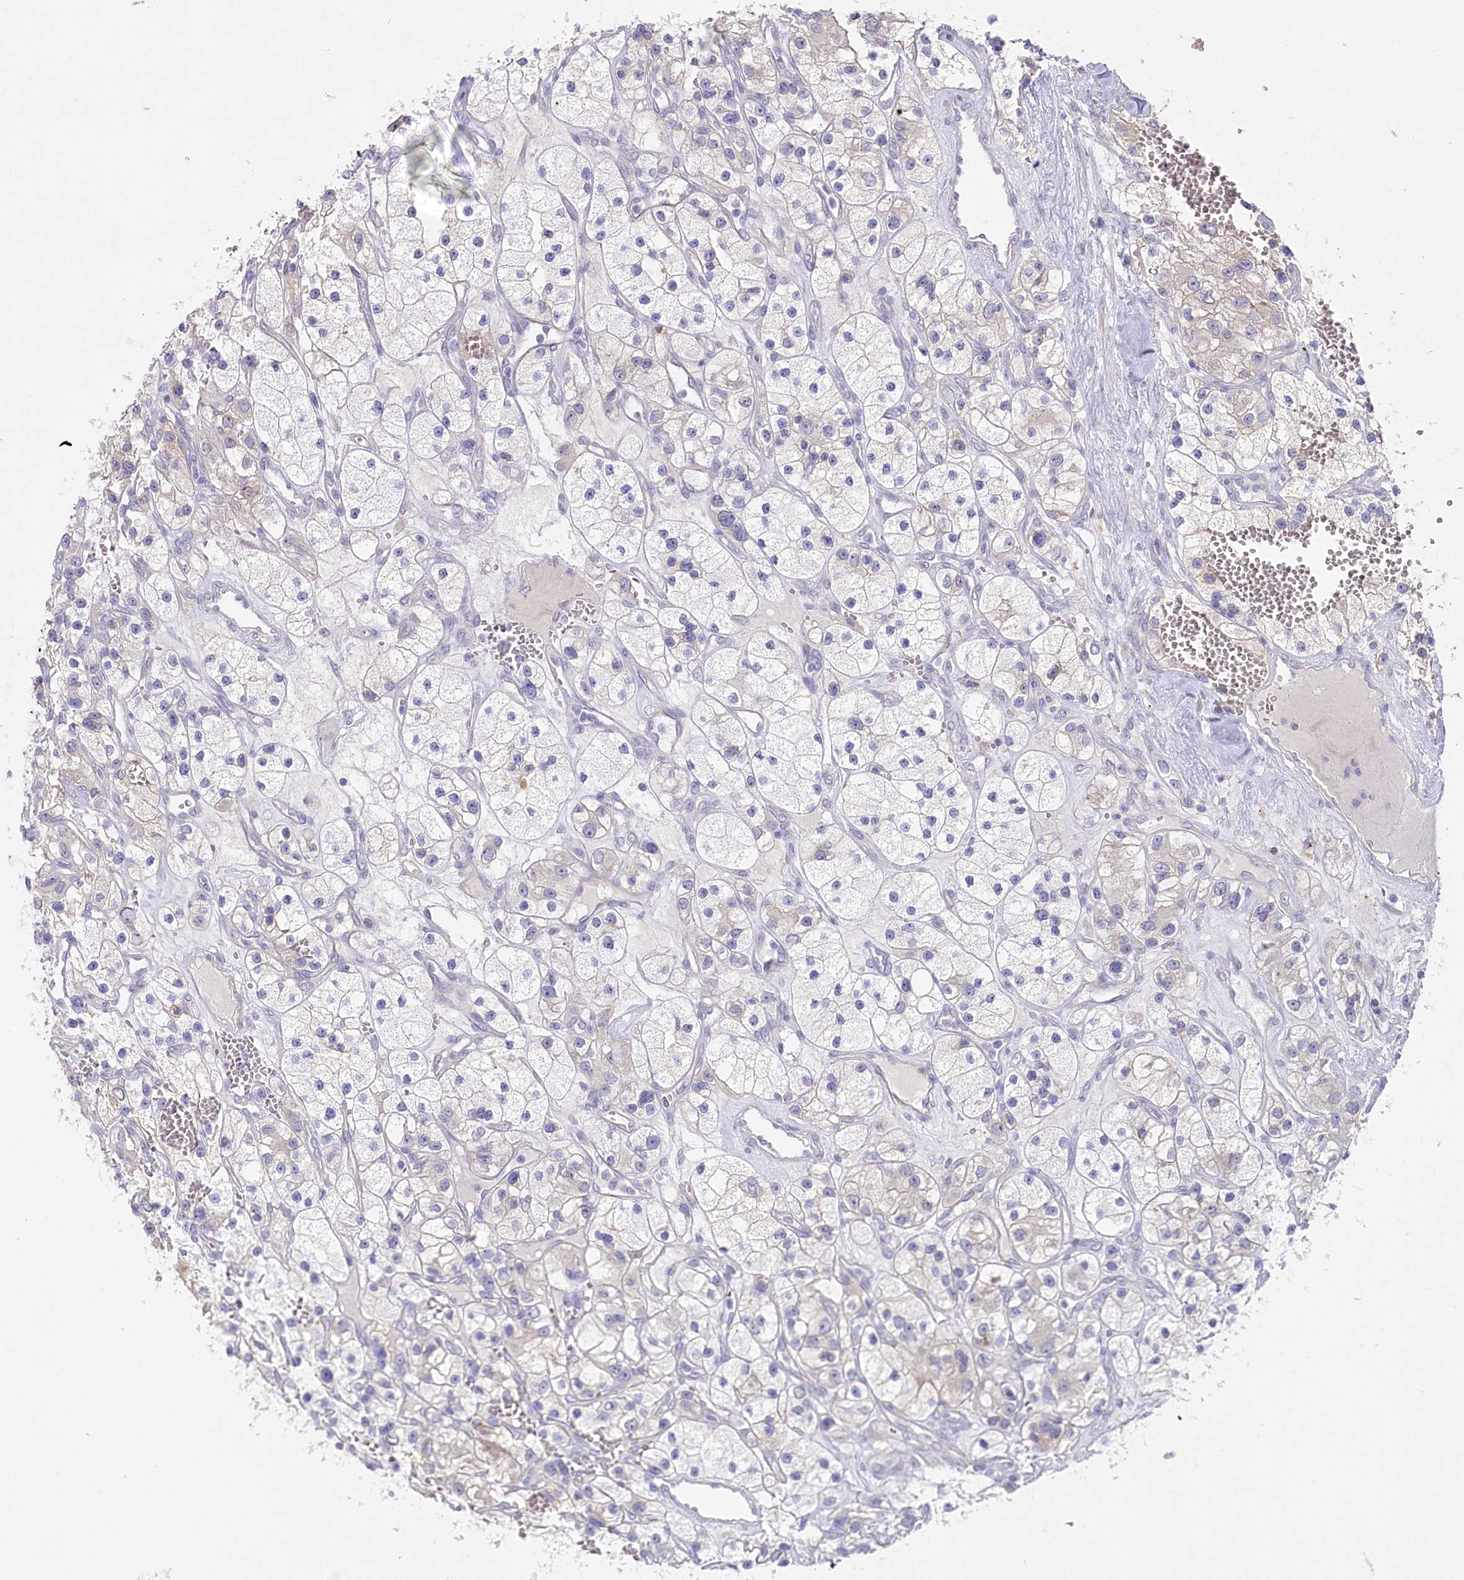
{"staining": {"intensity": "negative", "quantity": "none", "location": "none"}, "tissue": "renal cancer", "cell_type": "Tumor cells", "image_type": "cancer", "snomed": [{"axis": "morphology", "description": "Adenocarcinoma, NOS"}, {"axis": "topography", "description": "Kidney"}], "caption": "Renal cancer was stained to show a protein in brown. There is no significant expression in tumor cells.", "gene": "MYOZ1", "patient": {"sex": "female", "age": 57}}